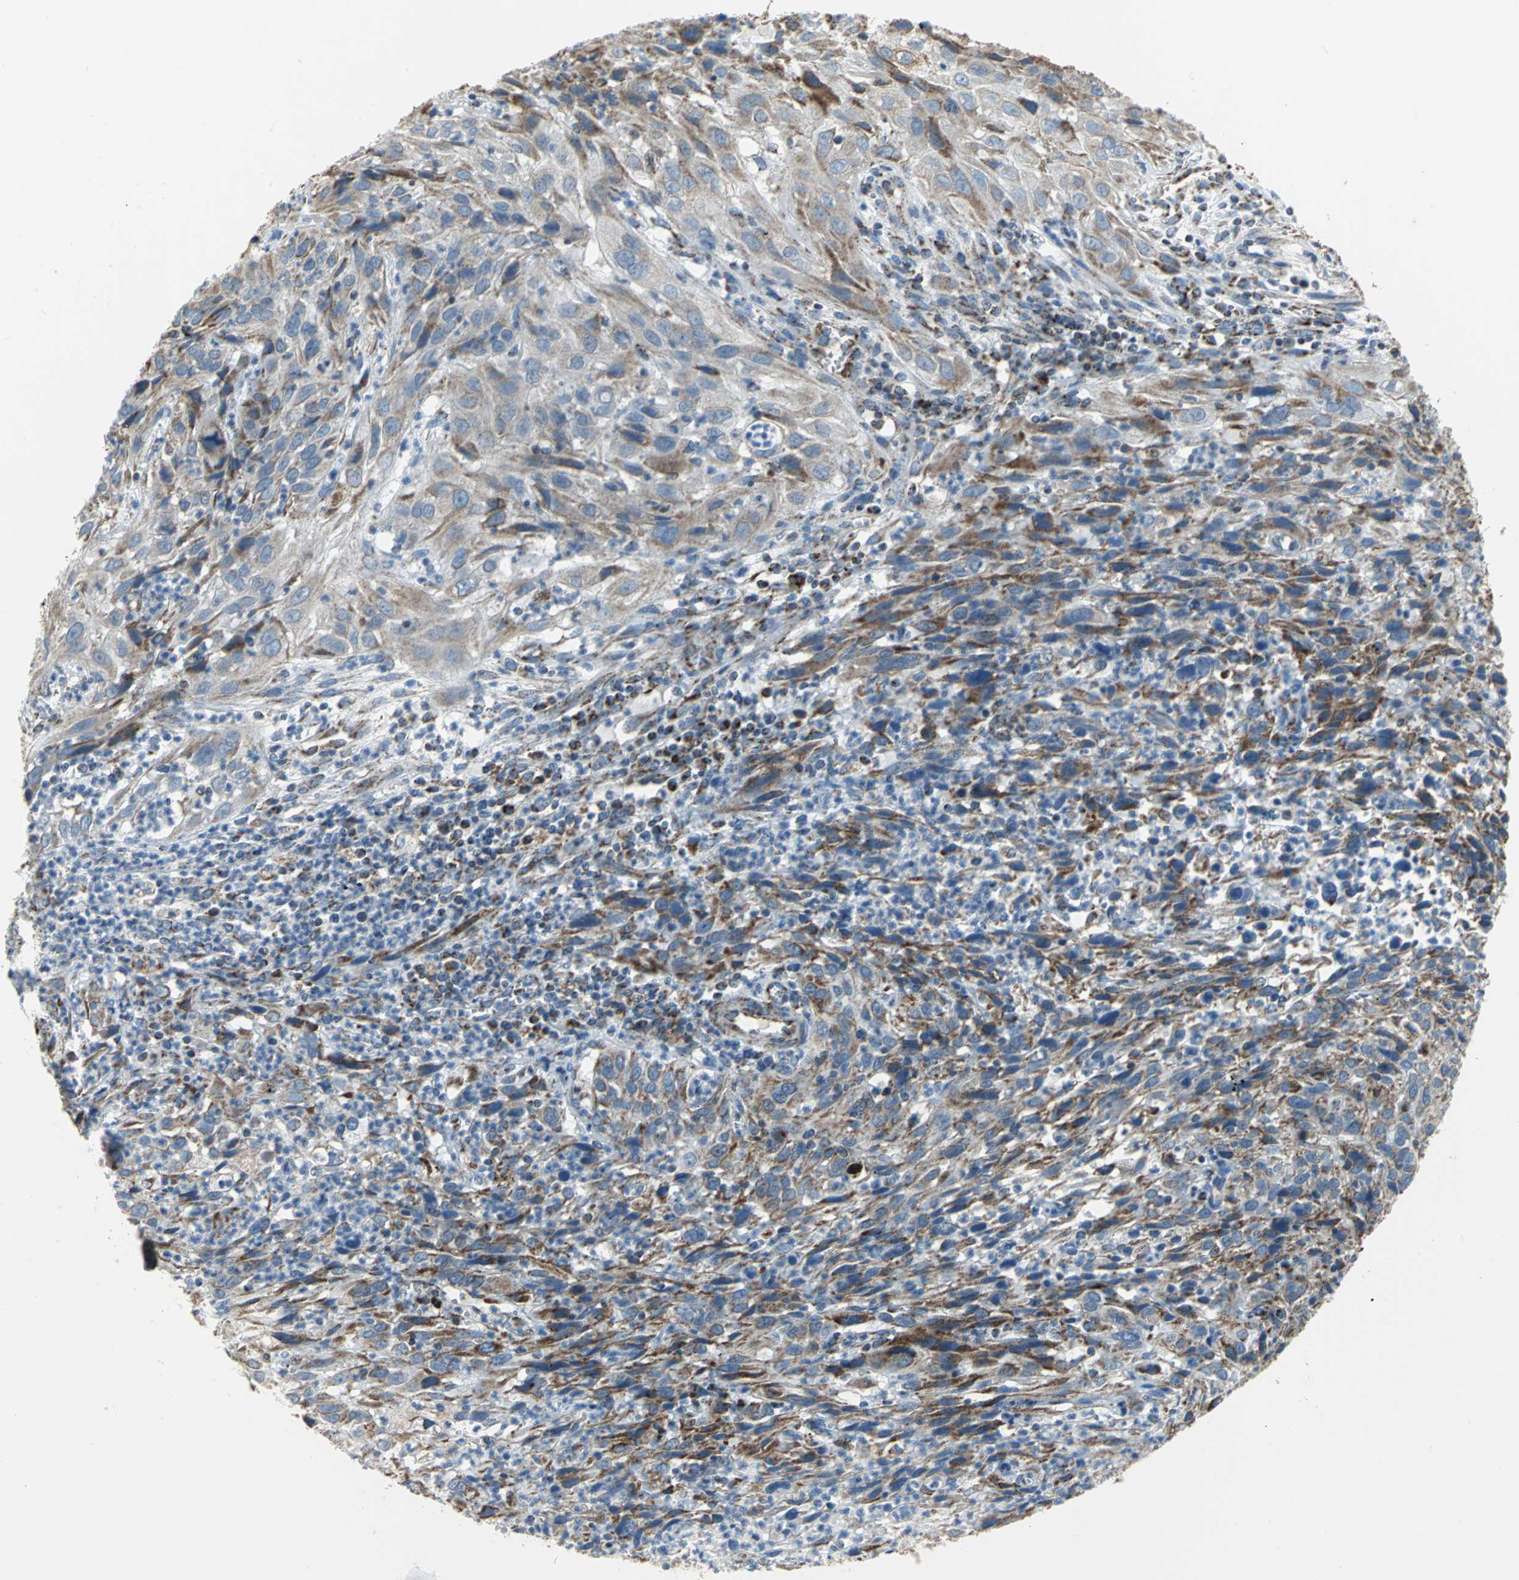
{"staining": {"intensity": "moderate", "quantity": "<25%", "location": "cytoplasmic/membranous"}, "tissue": "cervical cancer", "cell_type": "Tumor cells", "image_type": "cancer", "snomed": [{"axis": "morphology", "description": "Squamous cell carcinoma, NOS"}, {"axis": "topography", "description": "Cervix"}], "caption": "Tumor cells display low levels of moderate cytoplasmic/membranous positivity in about <25% of cells in squamous cell carcinoma (cervical).", "gene": "NTRK1", "patient": {"sex": "female", "age": 32}}